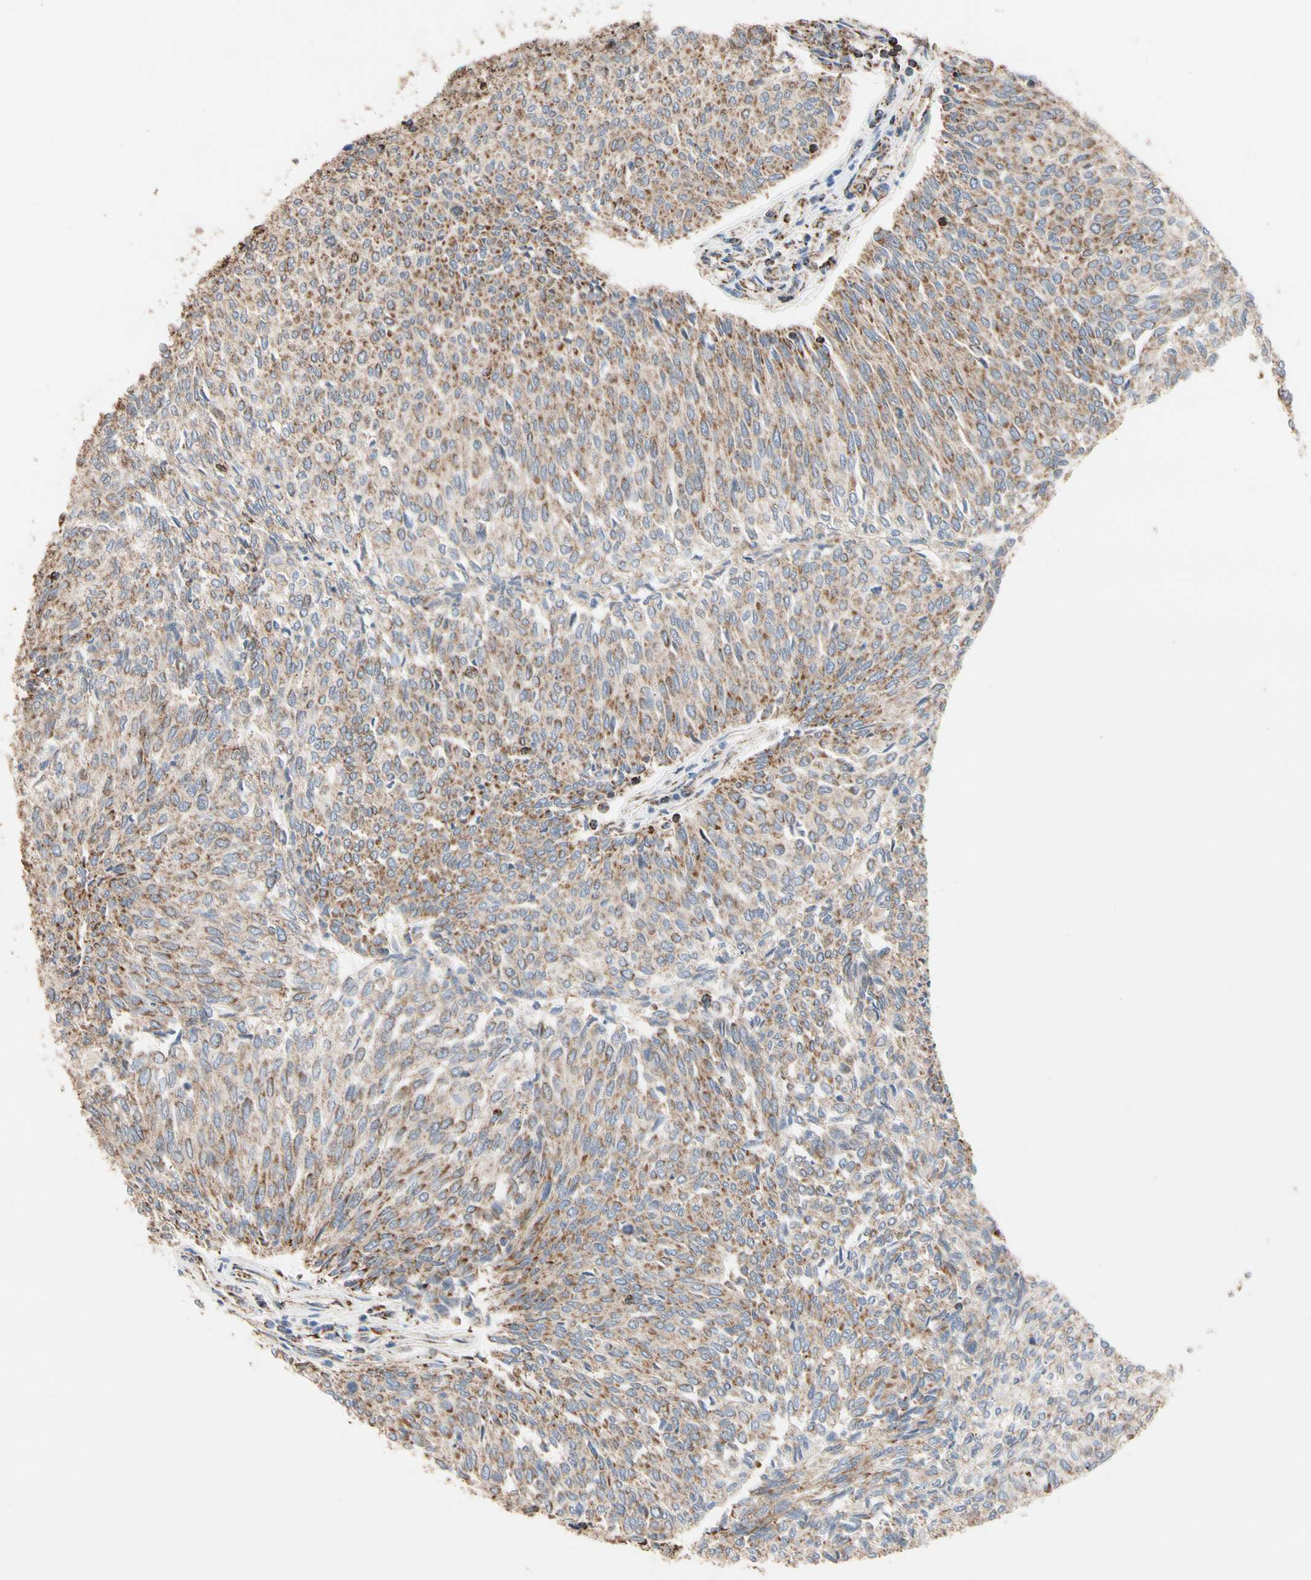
{"staining": {"intensity": "moderate", "quantity": ">75%", "location": "cytoplasmic/membranous"}, "tissue": "urothelial cancer", "cell_type": "Tumor cells", "image_type": "cancer", "snomed": [{"axis": "morphology", "description": "Urothelial carcinoma, Low grade"}, {"axis": "topography", "description": "Urinary bladder"}], "caption": "The immunohistochemical stain shows moderate cytoplasmic/membranous staining in tumor cells of low-grade urothelial carcinoma tissue.", "gene": "FAM110B", "patient": {"sex": "female", "age": 79}}